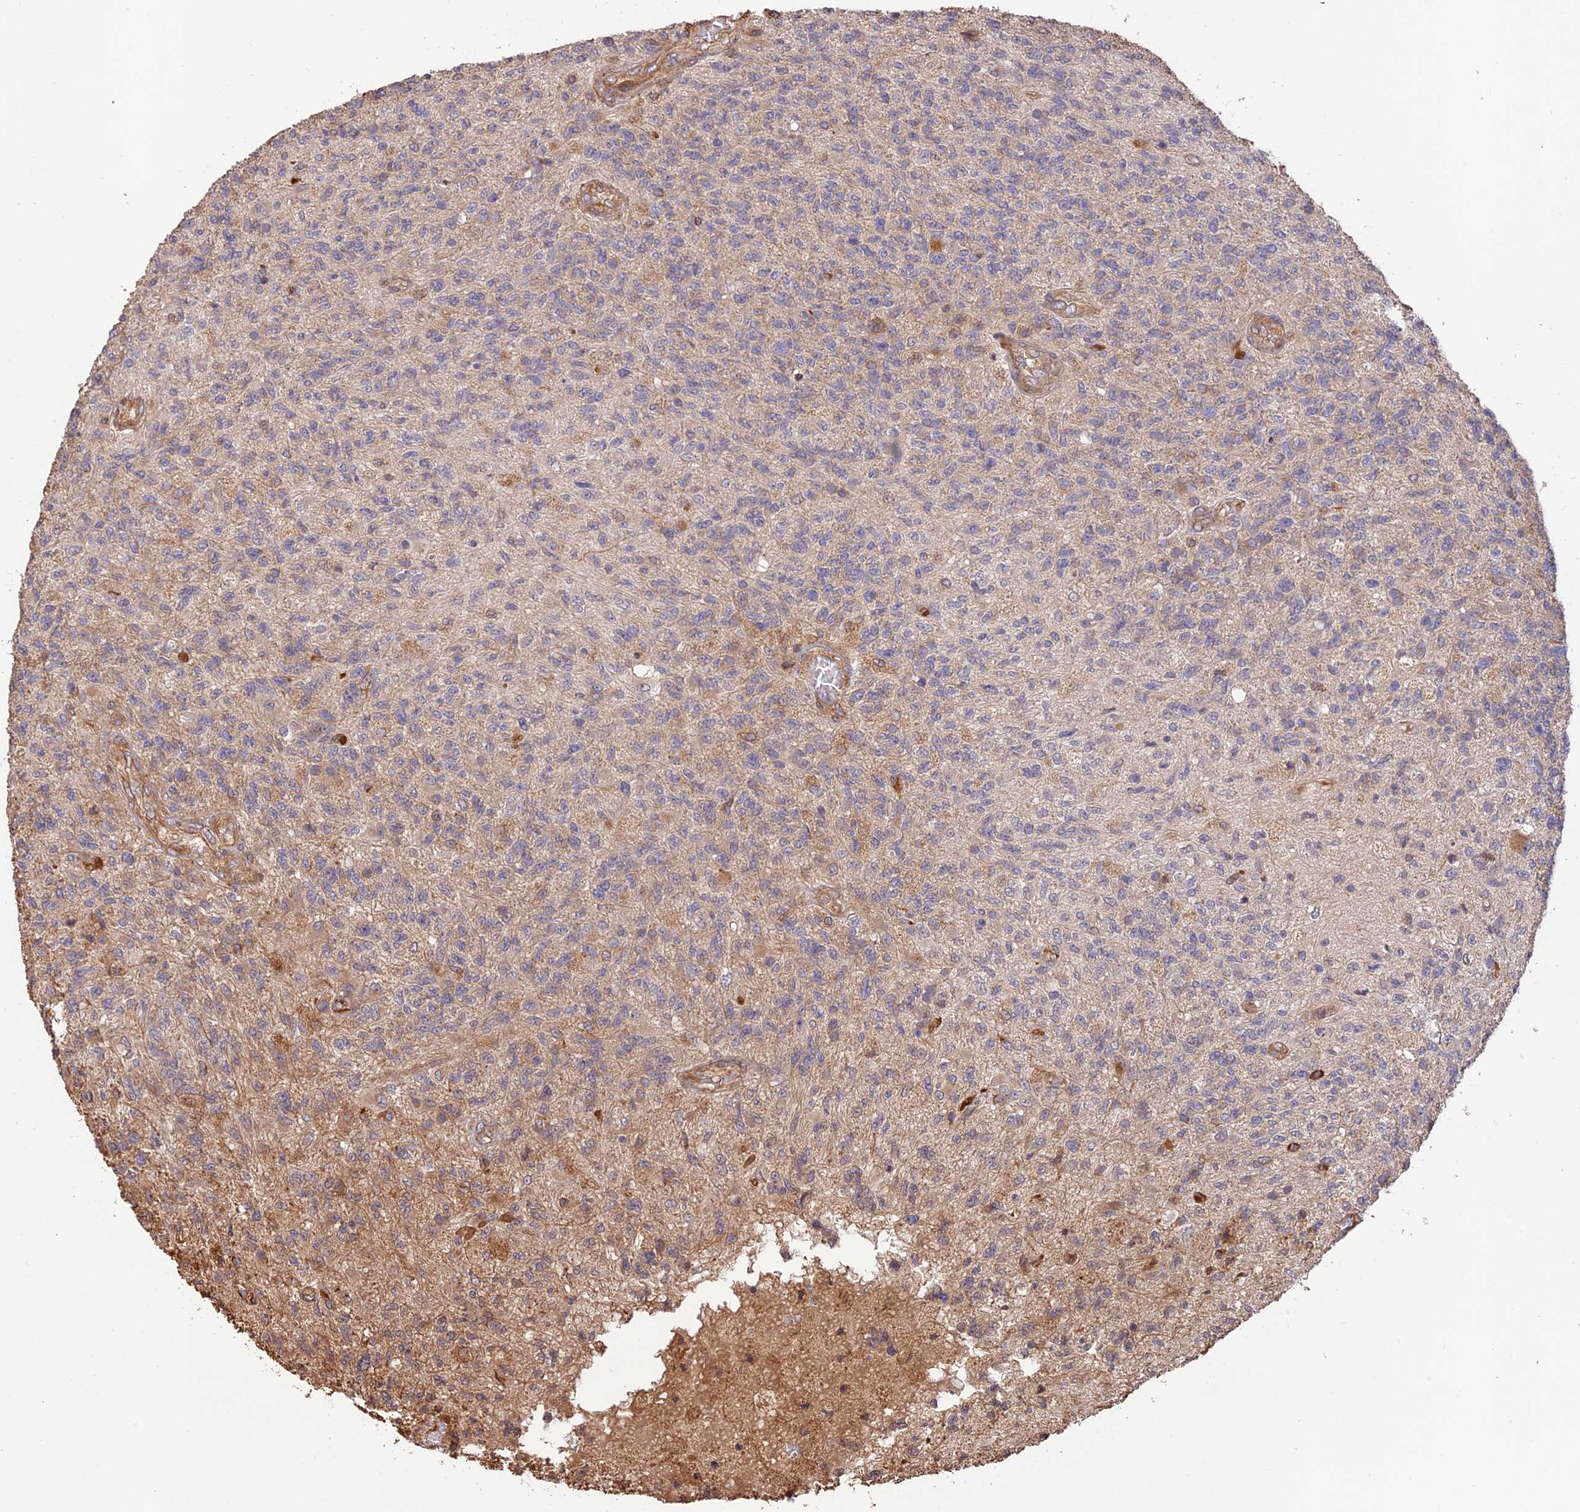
{"staining": {"intensity": "weak", "quantity": "<25%", "location": "cytoplasmic/membranous"}, "tissue": "glioma", "cell_type": "Tumor cells", "image_type": "cancer", "snomed": [{"axis": "morphology", "description": "Glioma, malignant, High grade"}, {"axis": "topography", "description": "Brain"}], "caption": "There is no significant positivity in tumor cells of high-grade glioma (malignant).", "gene": "CREBL2", "patient": {"sex": "male", "age": 56}}